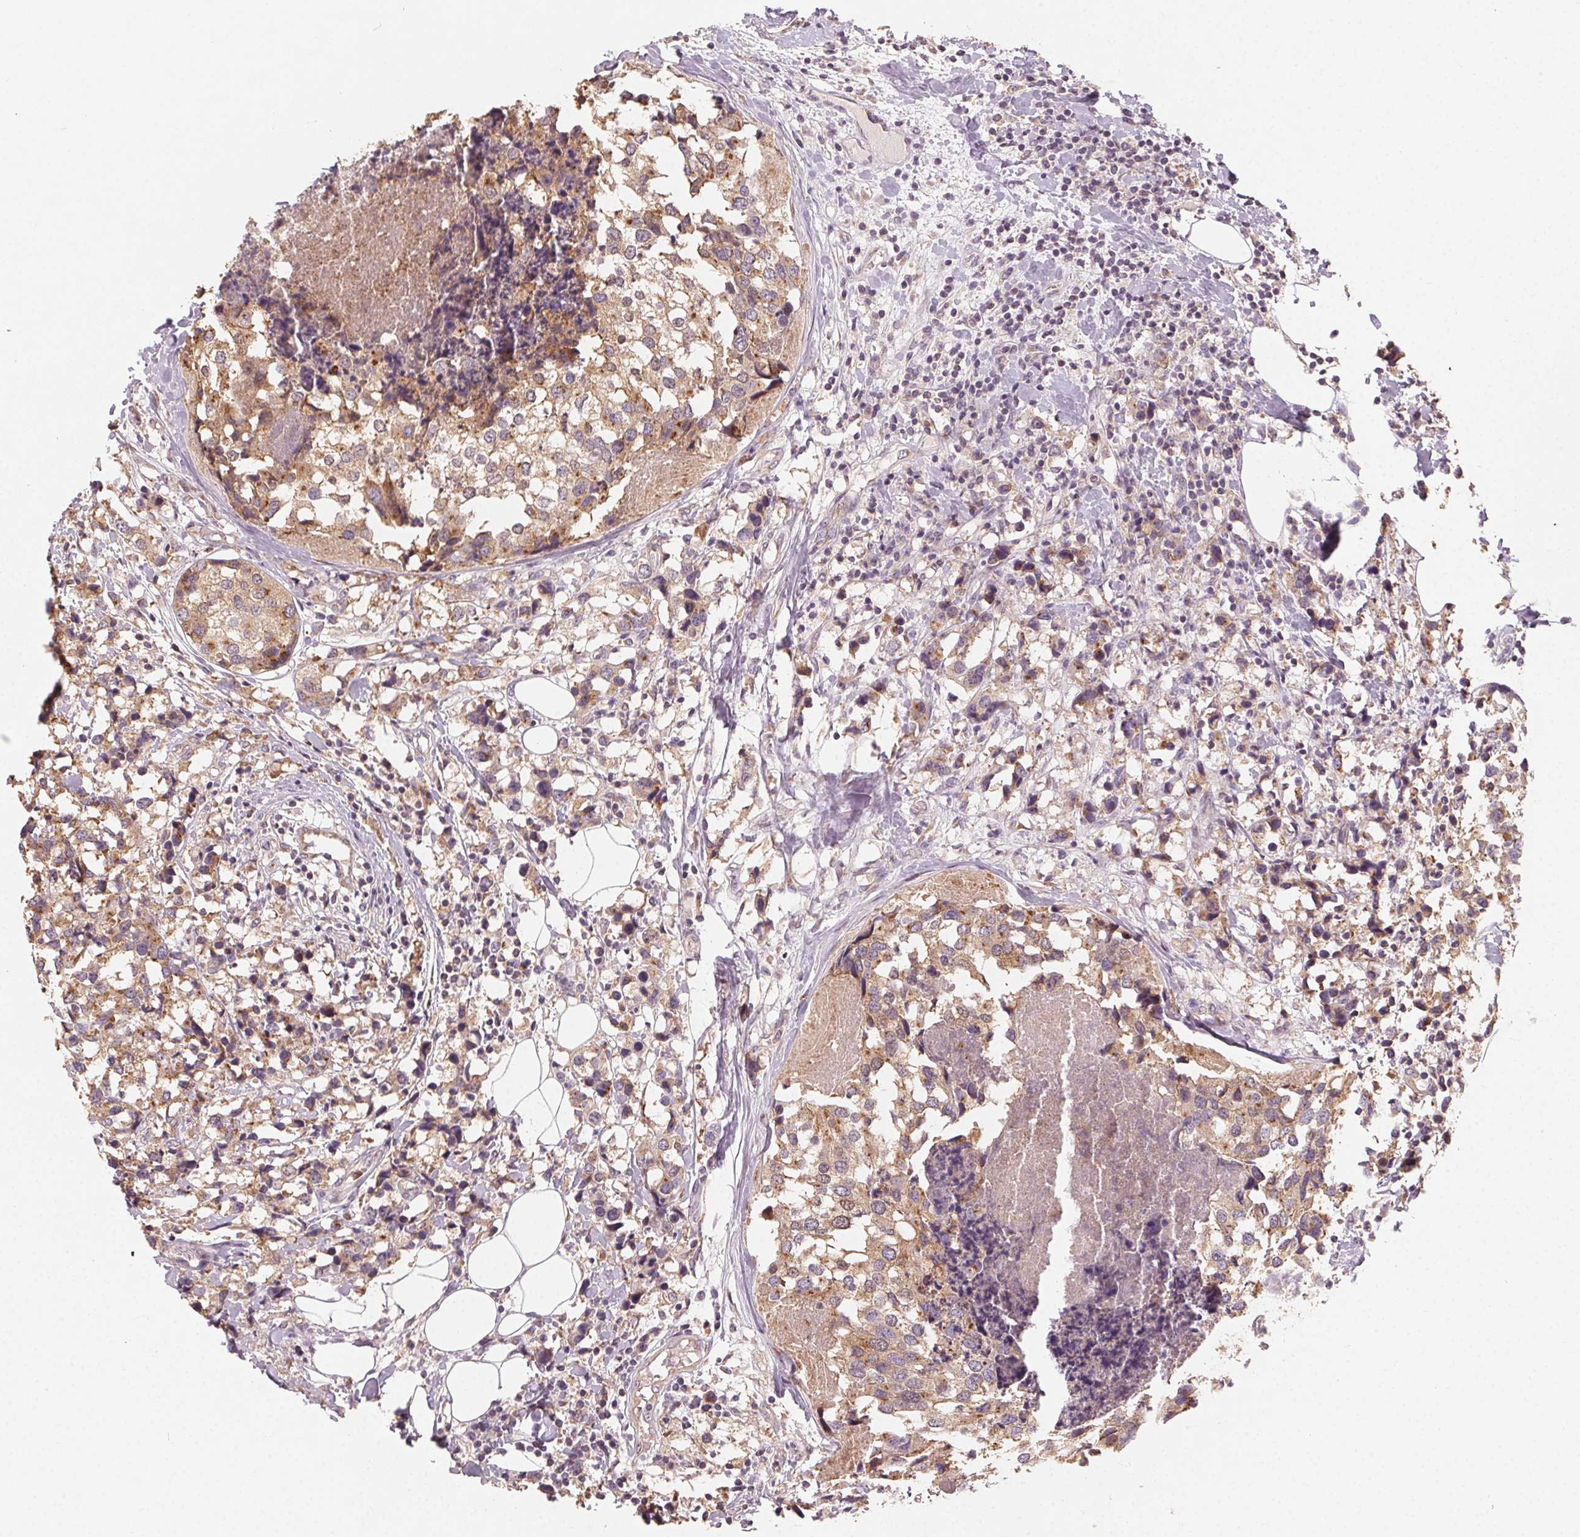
{"staining": {"intensity": "moderate", "quantity": ">75%", "location": "cytoplasmic/membranous"}, "tissue": "breast cancer", "cell_type": "Tumor cells", "image_type": "cancer", "snomed": [{"axis": "morphology", "description": "Lobular carcinoma"}, {"axis": "topography", "description": "Breast"}], "caption": "IHC of breast cancer (lobular carcinoma) exhibits medium levels of moderate cytoplasmic/membranous positivity in about >75% of tumor cells. The staining was performed using DAB (3,3'-diaminobenzidine), with brown indicating positive protein expression. Nuclei are stained blue with hematoxylin.", "gene": "AP1S1", "patient": {"sex": "female", "age": 59}}